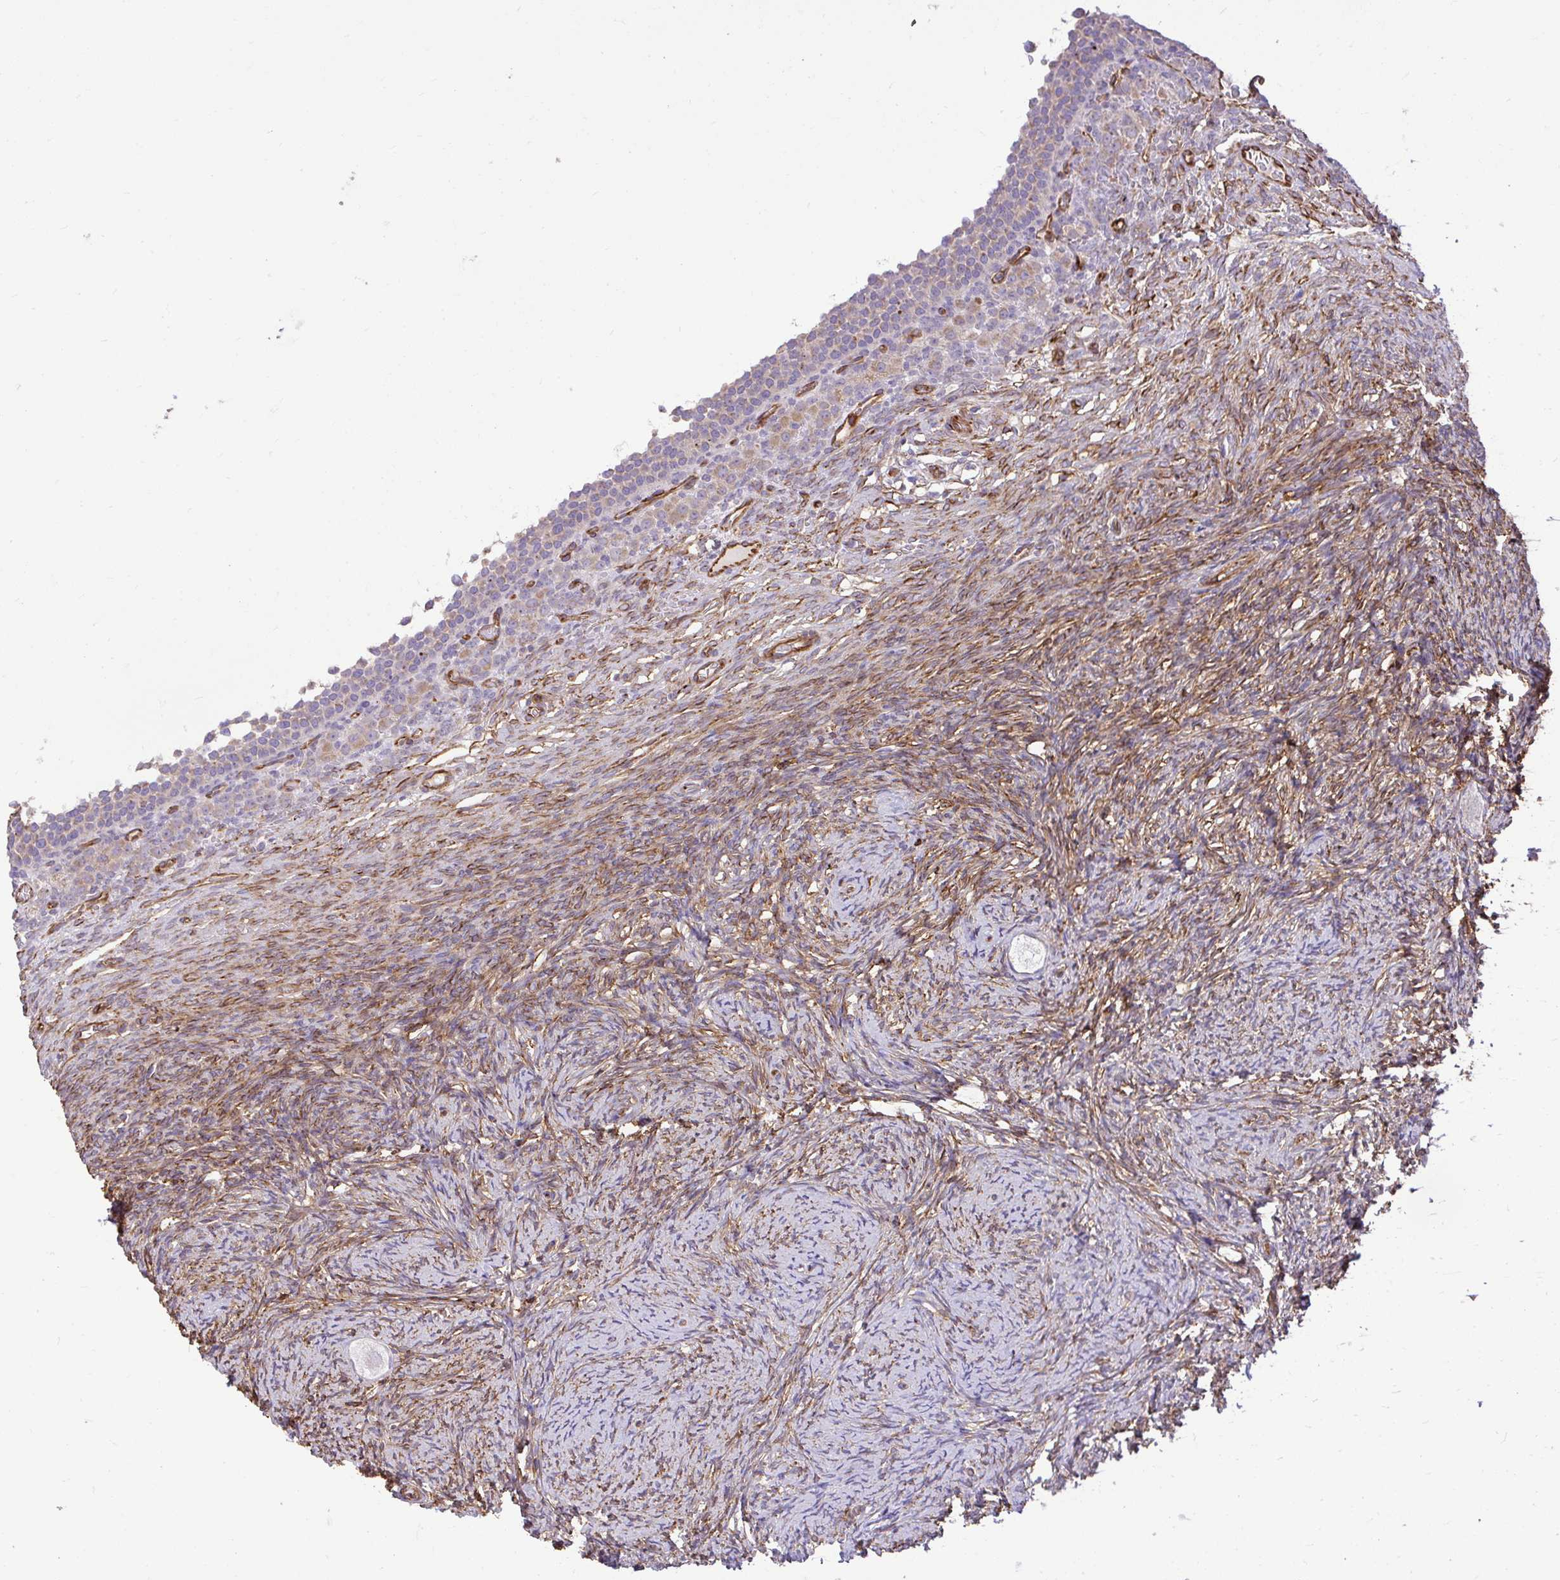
{"staining": {"intensity": "negative", "quantity": "none", "location": "none"}, "tissue": "ovary", "cell_type": "Follicle cells", "image_type": "normal", "snomed": [{"axis": "morphology", "description": "Normal tissue, NOS"}, {"axis": "topography", "description": "Ovary"}], "caption": "High magnification brightfield microscopy of benign ovary stained with DAB (brown) and counterstained with hematoxylin (blue): follicle cells show no significant expression. (Immunohistochemistry, brightfield microscopy, high magnification).", "gene": "PTPRK", "patient": {"sex": "female", "age": 34}}